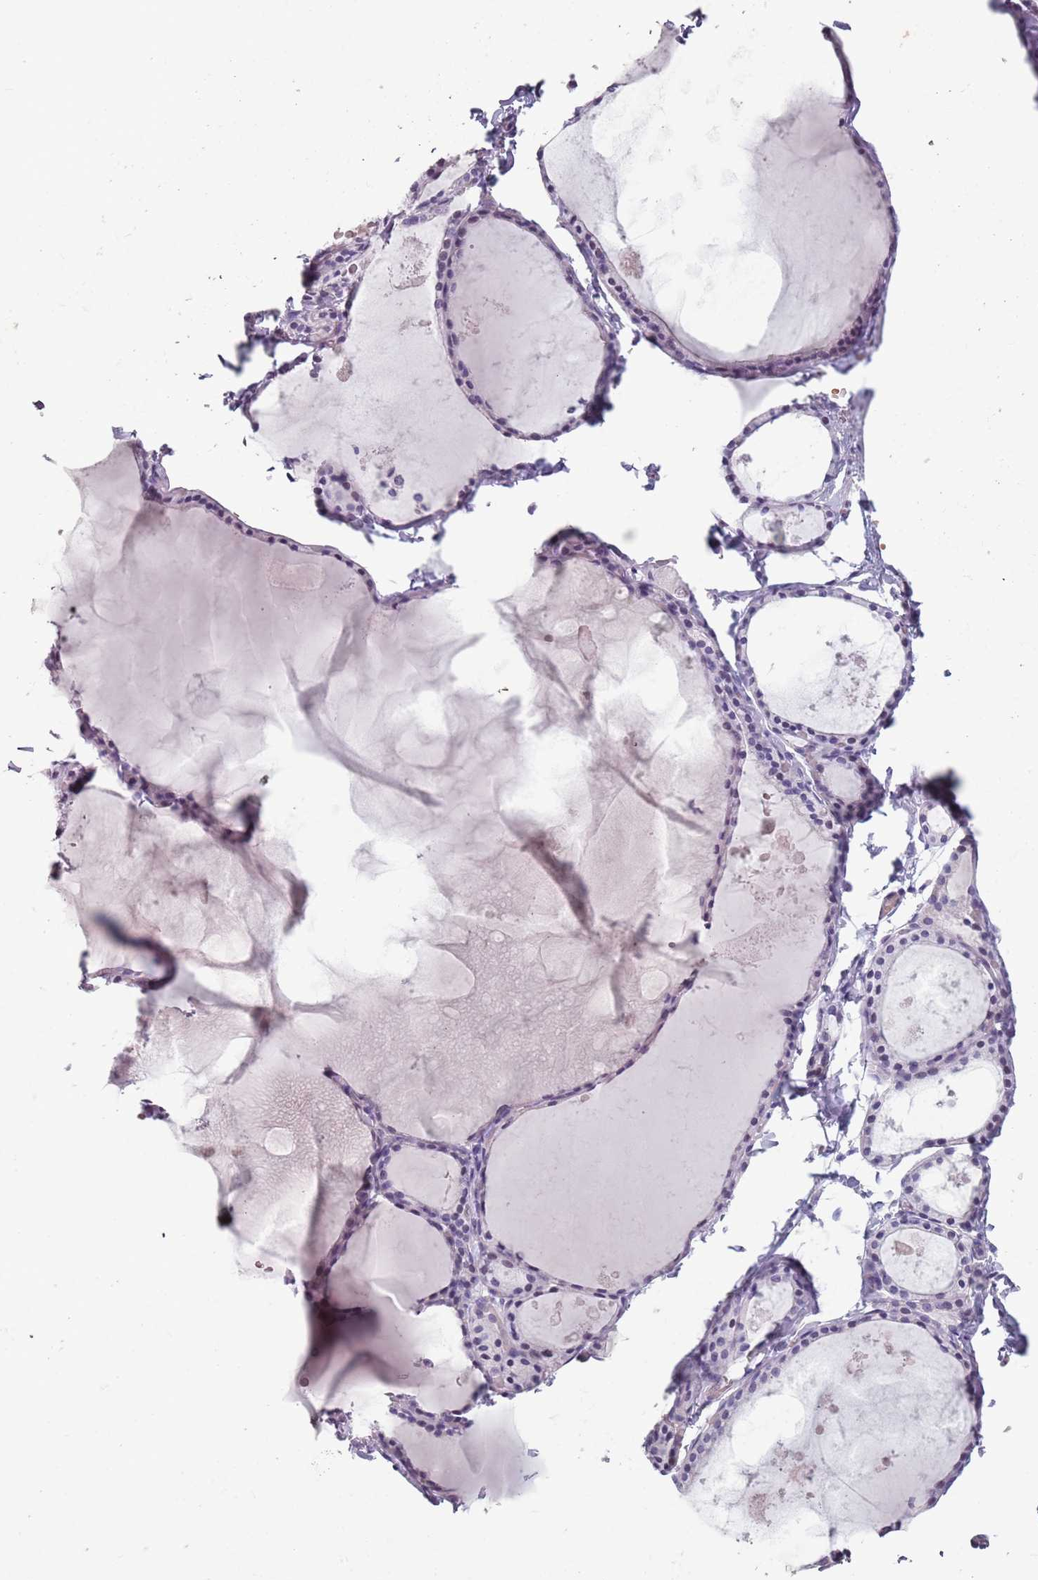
{"staining": {"intensity": "negative", "quantity": "none", "location": "none"}, "tissue": "thyroid gland", "cell_type": "Glandular cells", "image_type": "normal", "snomed": [{"axis": "morphology", "description": "Normal tissue, NOS"}, {"axis": "topography", "description": "Thyroid gland"}], "caption": "Thyroid gland stained for a protein using immunohistochemistry (IHC) displays no expression glandular cells.", "gene": "SPESP1", "patient": {"sex": "male", "age": 56}}